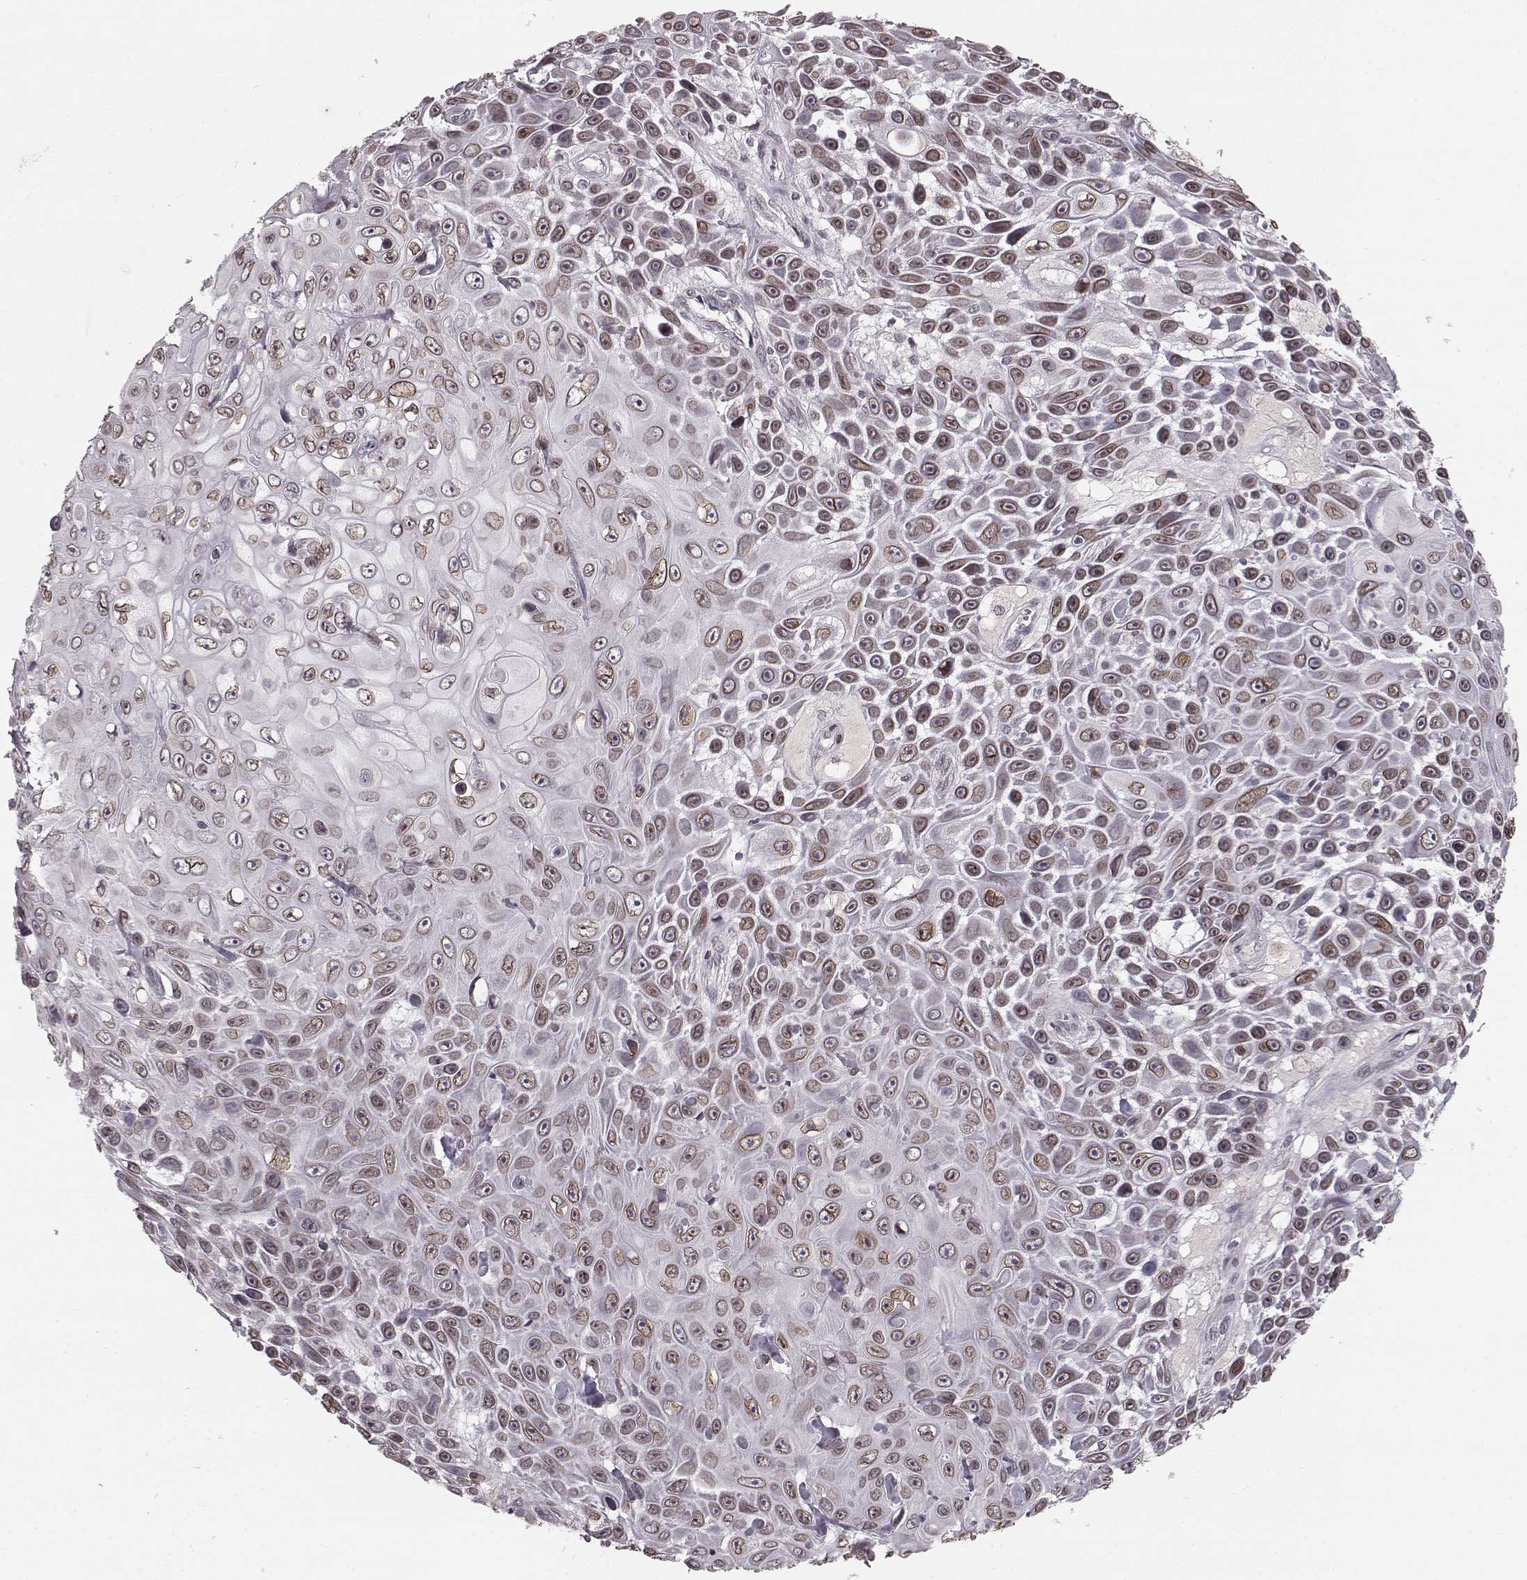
{"staining": {"intensity": "moderate", "quantity": "25%-75%", "location": "cytoplasmic/membranous,nuclear"}, "tissue": "skin cancer", "cell_type": "Tumor cells", "image_type": "cancer", "snomed": [{"axis": "morphology", "description": "Squamous cell carcinoma, NOS"}, {"axis": "topography", "description": "Skin"}], "caption": "Human skin cancer (squamous cell carcinoma) stained with a brown dye reveals moderate cytoplasmic/membranous and nuclear positive expression in about 25%-75% of tumor cells.", "gene": "DCAF12", "patient": {"sex": "male", "age": 82}}